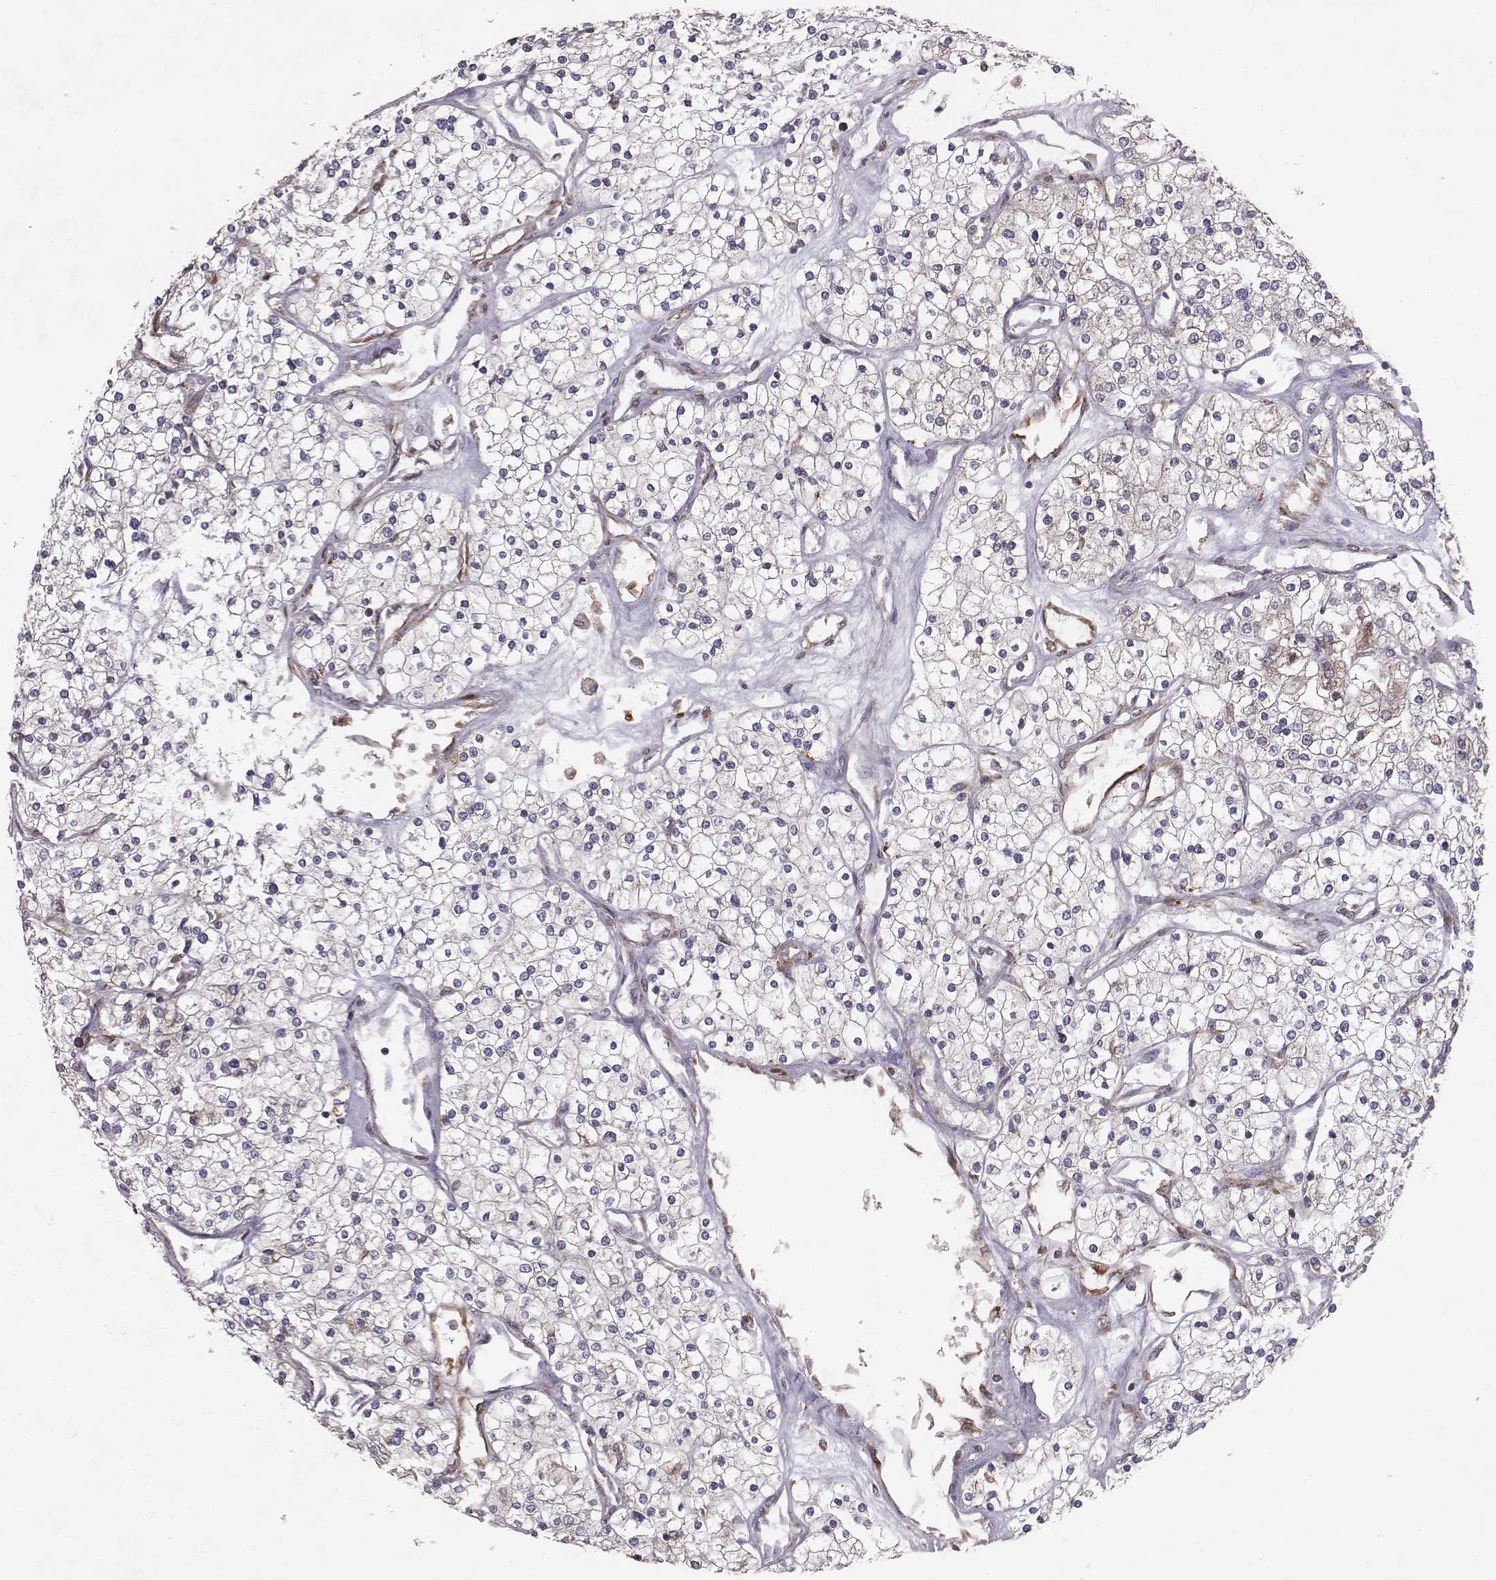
{"staining": {"intensity": "negative", "quantity": "none", "location": "none"}, "tissue": "renal cancer", "cell_type": "Tumor cells", "image_type": "cancer", "snomed": [{"axis": "morphology", "description": "Adenocarcinoma, NOS"}, {"axis": "topography", "description": "Kidney"}], "caption": "Human renal cancer (adenocarcinoma) stained for a protein using immunohistochemistry shows no expression in tumor cells.", "gene": "TXLNA", "patient": {"sex": "male", "age": 80}}